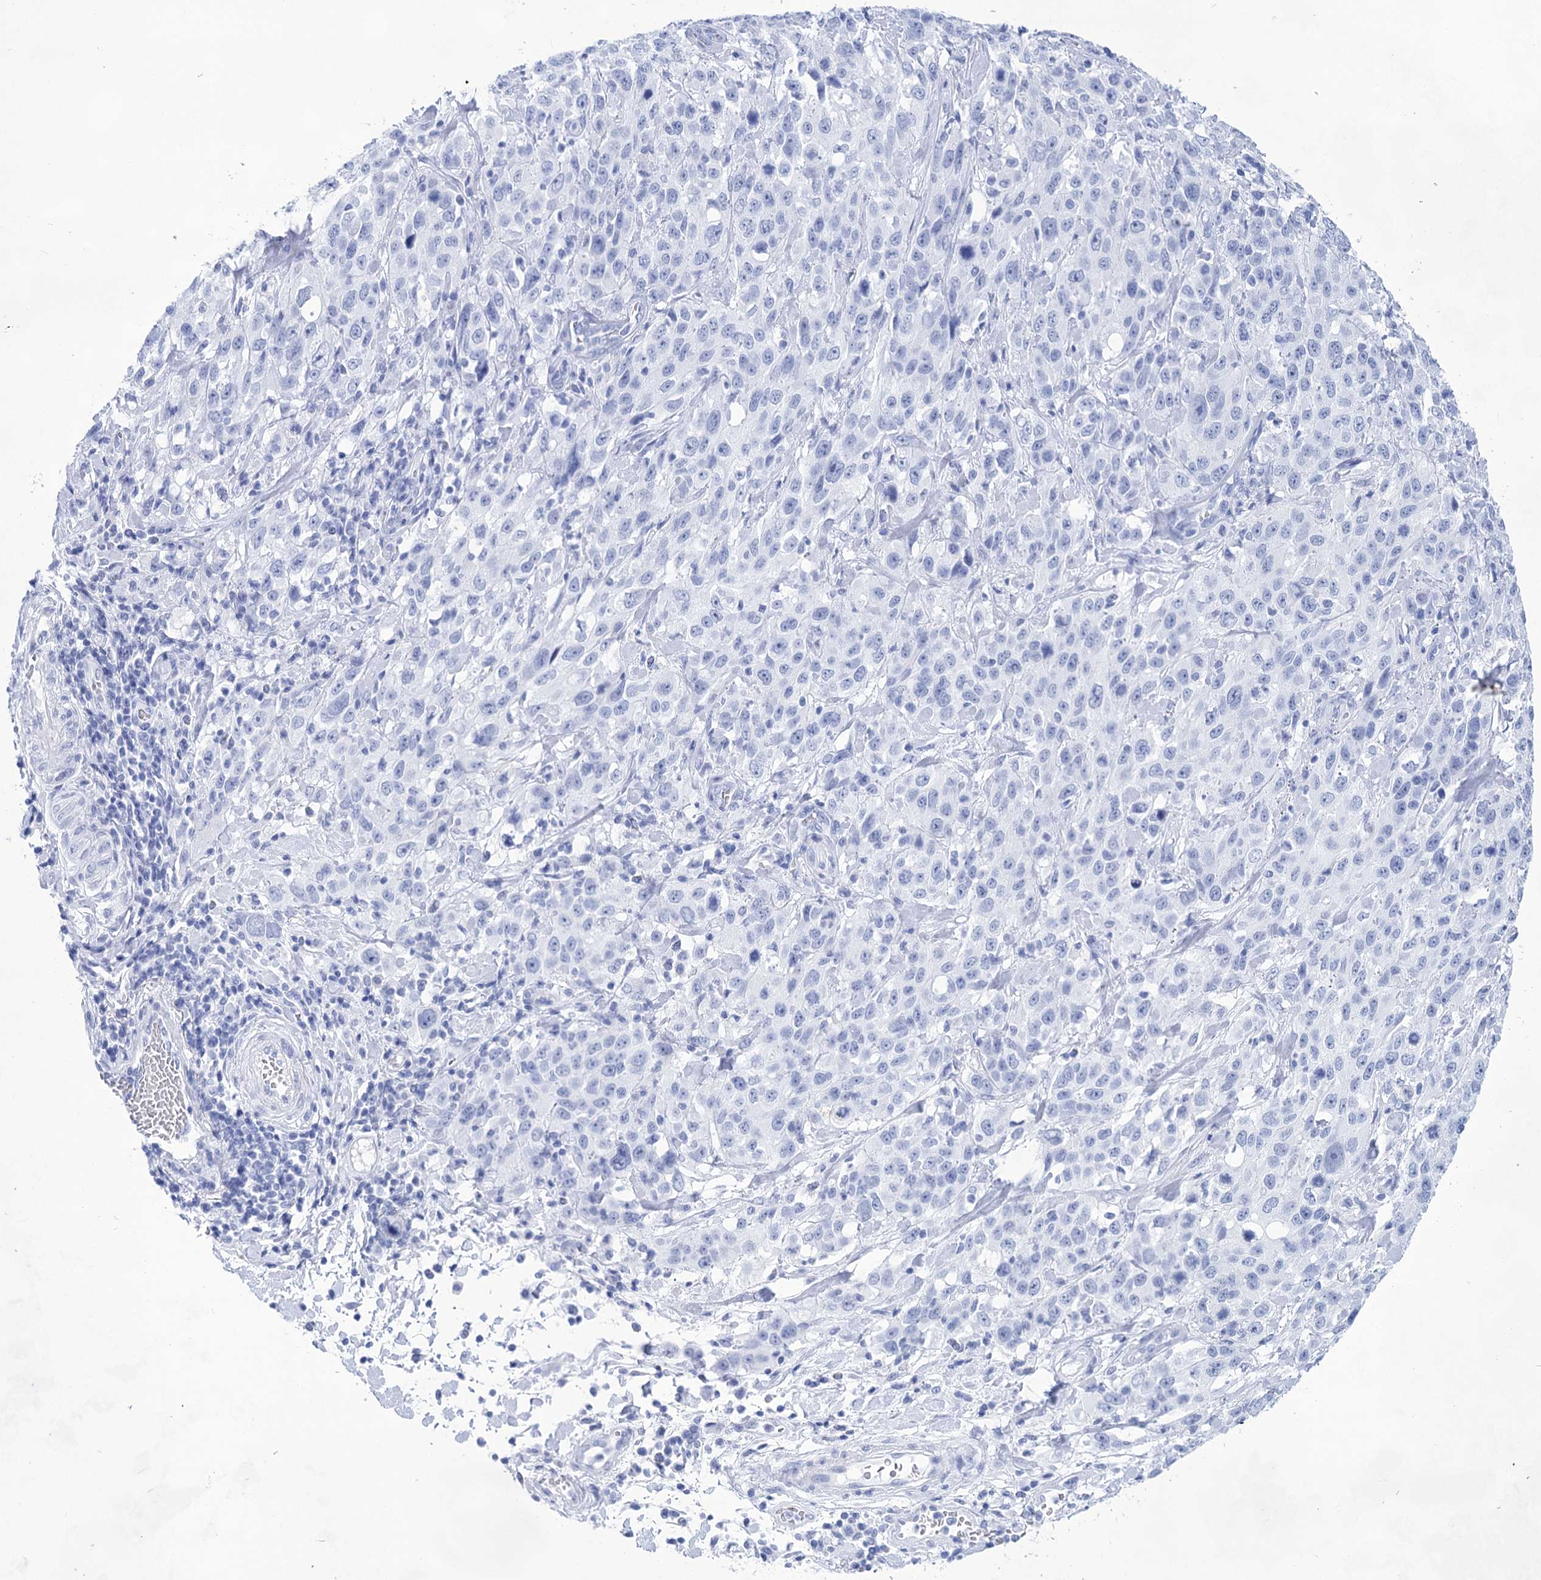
{"staining": {"intensity": "negative", "quantity": "none", "location": "none"}, "tissue": "stomach cancer", "cell_type": "Tumor cells", "image_type": "cancer", "snomed": [{"axis": "morphology", "description": "Normal tissue, NOS"}, {"axis": "morphology", "description": "Adenocarcinoma, NOS"}, {"axis": "topography", "description": "Lymph node"}, {"axis": "topography", "description": "Stomach"}], "caption": "Human adenocarcinoma (stomach) stained for a protein using IHC demonstrates no staining in tumor cells.", "gene": "LALBA", "patient": {"sex": "male", "age": 48}}